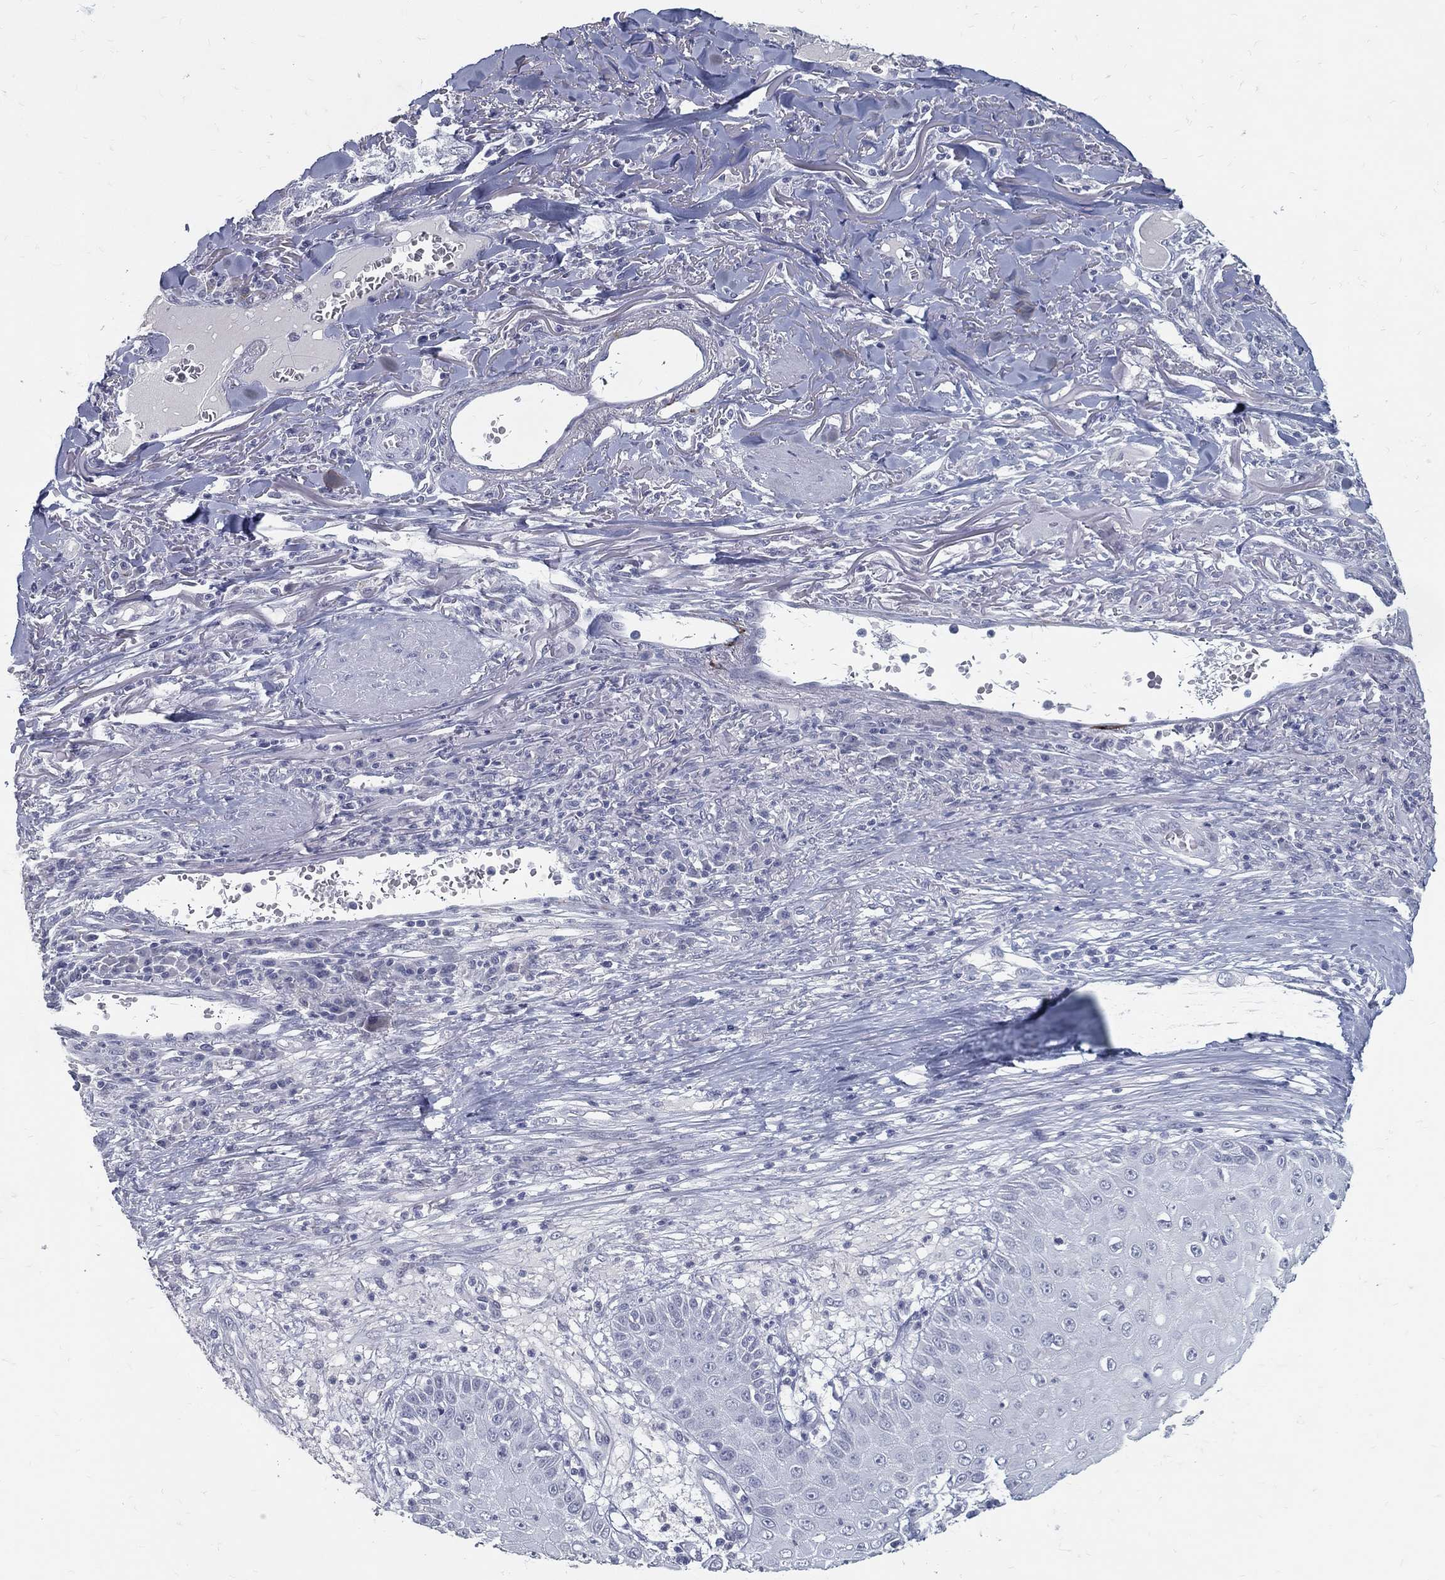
{"staining": {"intensity": "negative", "quantity": "none", "location": "none"}, "tissue": "skin cancer", "cell_type": "Tumor cells", "image_type": "cancer", "snomed": [{"axis": "morphology", "description": "Squamous cell carcinoma, NOS"}, {"axis": "topography", "description": "Skin"}], "caption": "IHC photomicrograph of neoplastic tissue: skin cancer (squamous cell carcinoma) stained with DAB exhibits no significant protein staining in tumor cells.", "gene": "ACE2", "patient": {"sex": "male", "age": 82}}